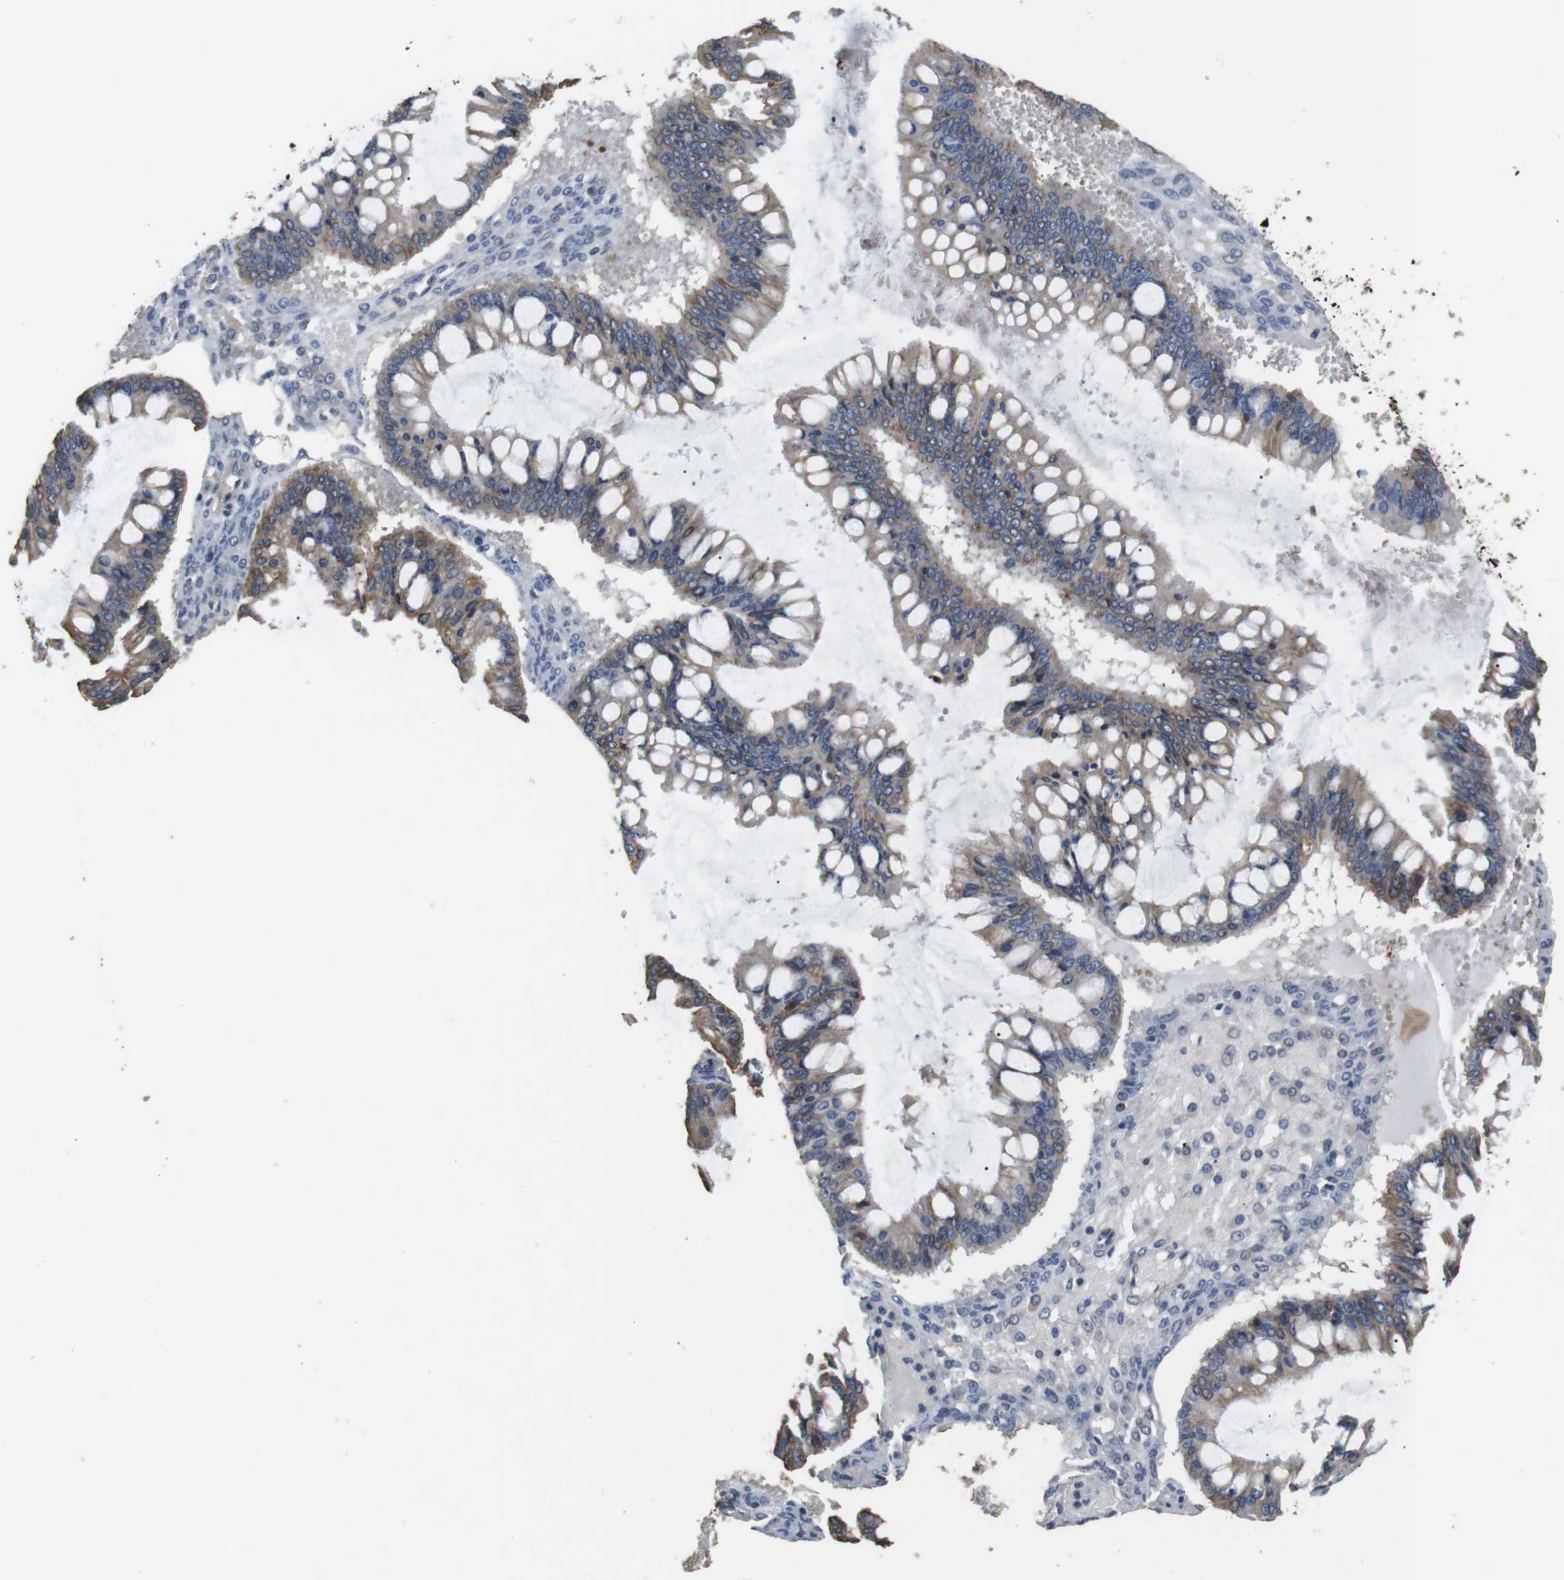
{"staining": {"intensity": "moderate", "quantity": "25%-75%", "location": "cytoplasmic/membranous"}, "tissue": "ovarian cancer", "cell_type": "Tumor cells", "image_type": "cancer", "snomed": [{"axis": "morphology", "description": "Cystadenocarcinoma, mucinous, NOS"}, {"axis": "topography", "description": "Ovary"}], "caption": "This is a histology image of IHC staining of ovarian cancer (mucinous cystadenocarcinoma), which shows moderate staining in the cytoplasmic/membranous of tumor cells.", "gene": "ADGRL3", "patient": {"sex": "female", "age": 73}}